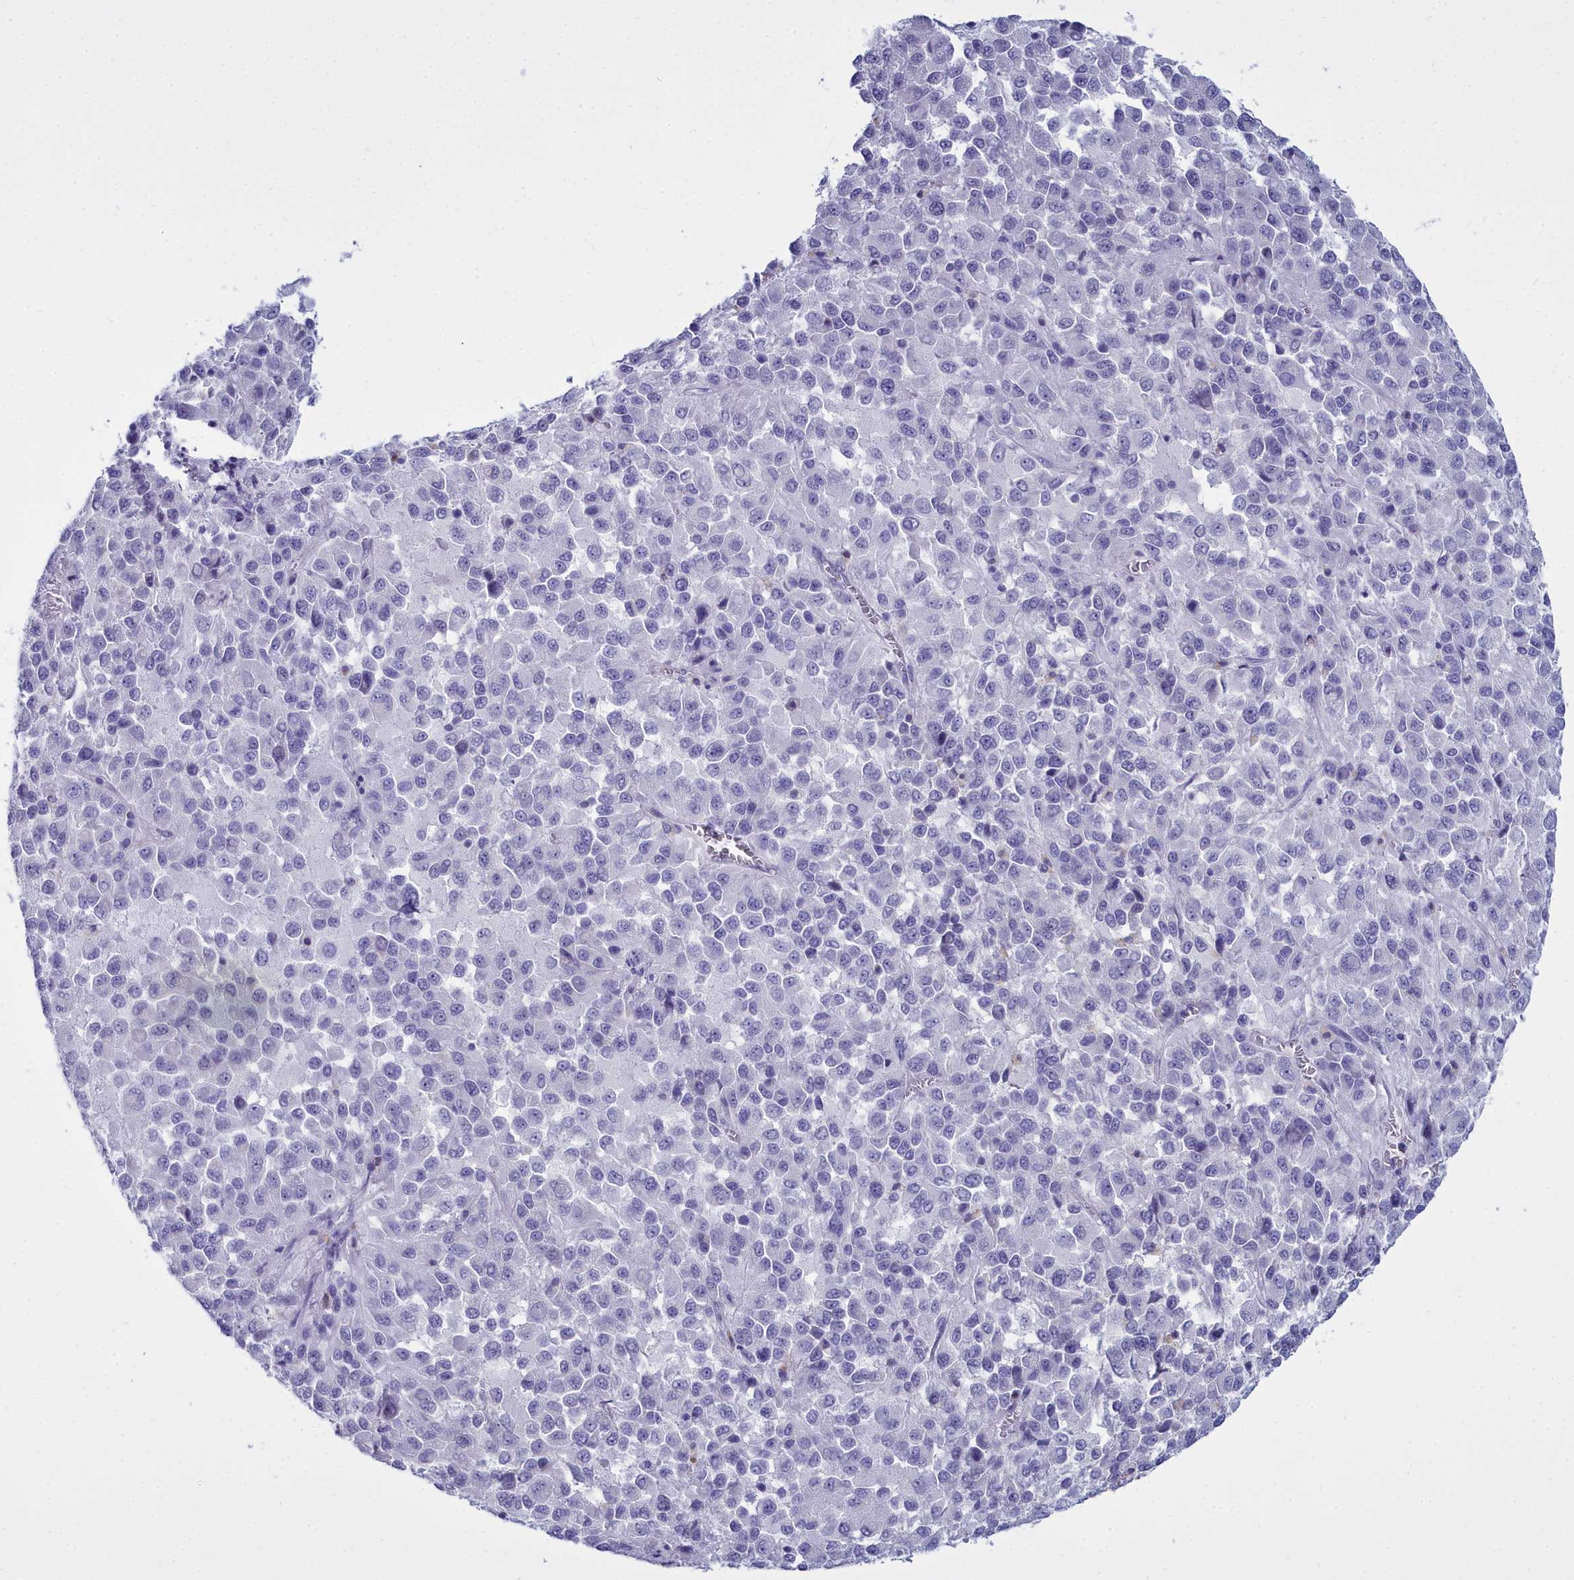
{"staining": {"intensity": "negative", "quantity": "none", "location": "none"}, "tissue": "melanoma", "cell_type": "Tumor cells", "image_type": "cancer", "snomed": [{"axis": "morphology", "description": "Malignant melanoma, Metastatic site"}, {"axis": "topography", "description": "Lung"}], "caption": "High power microscopy photomicrograph of an immunohistochemistry photomicrograph of melanoma, revealing no significant expression in tumor cells. The staining was performed using DAB (3,3'-diaminobenzidine) to visualize the protein expression in brown, while the nuclei were stained in blue with hematoxylin (Magnification: 20x).", "gene": "MAP6", "patient": {"sex": "male", "age": 64}}